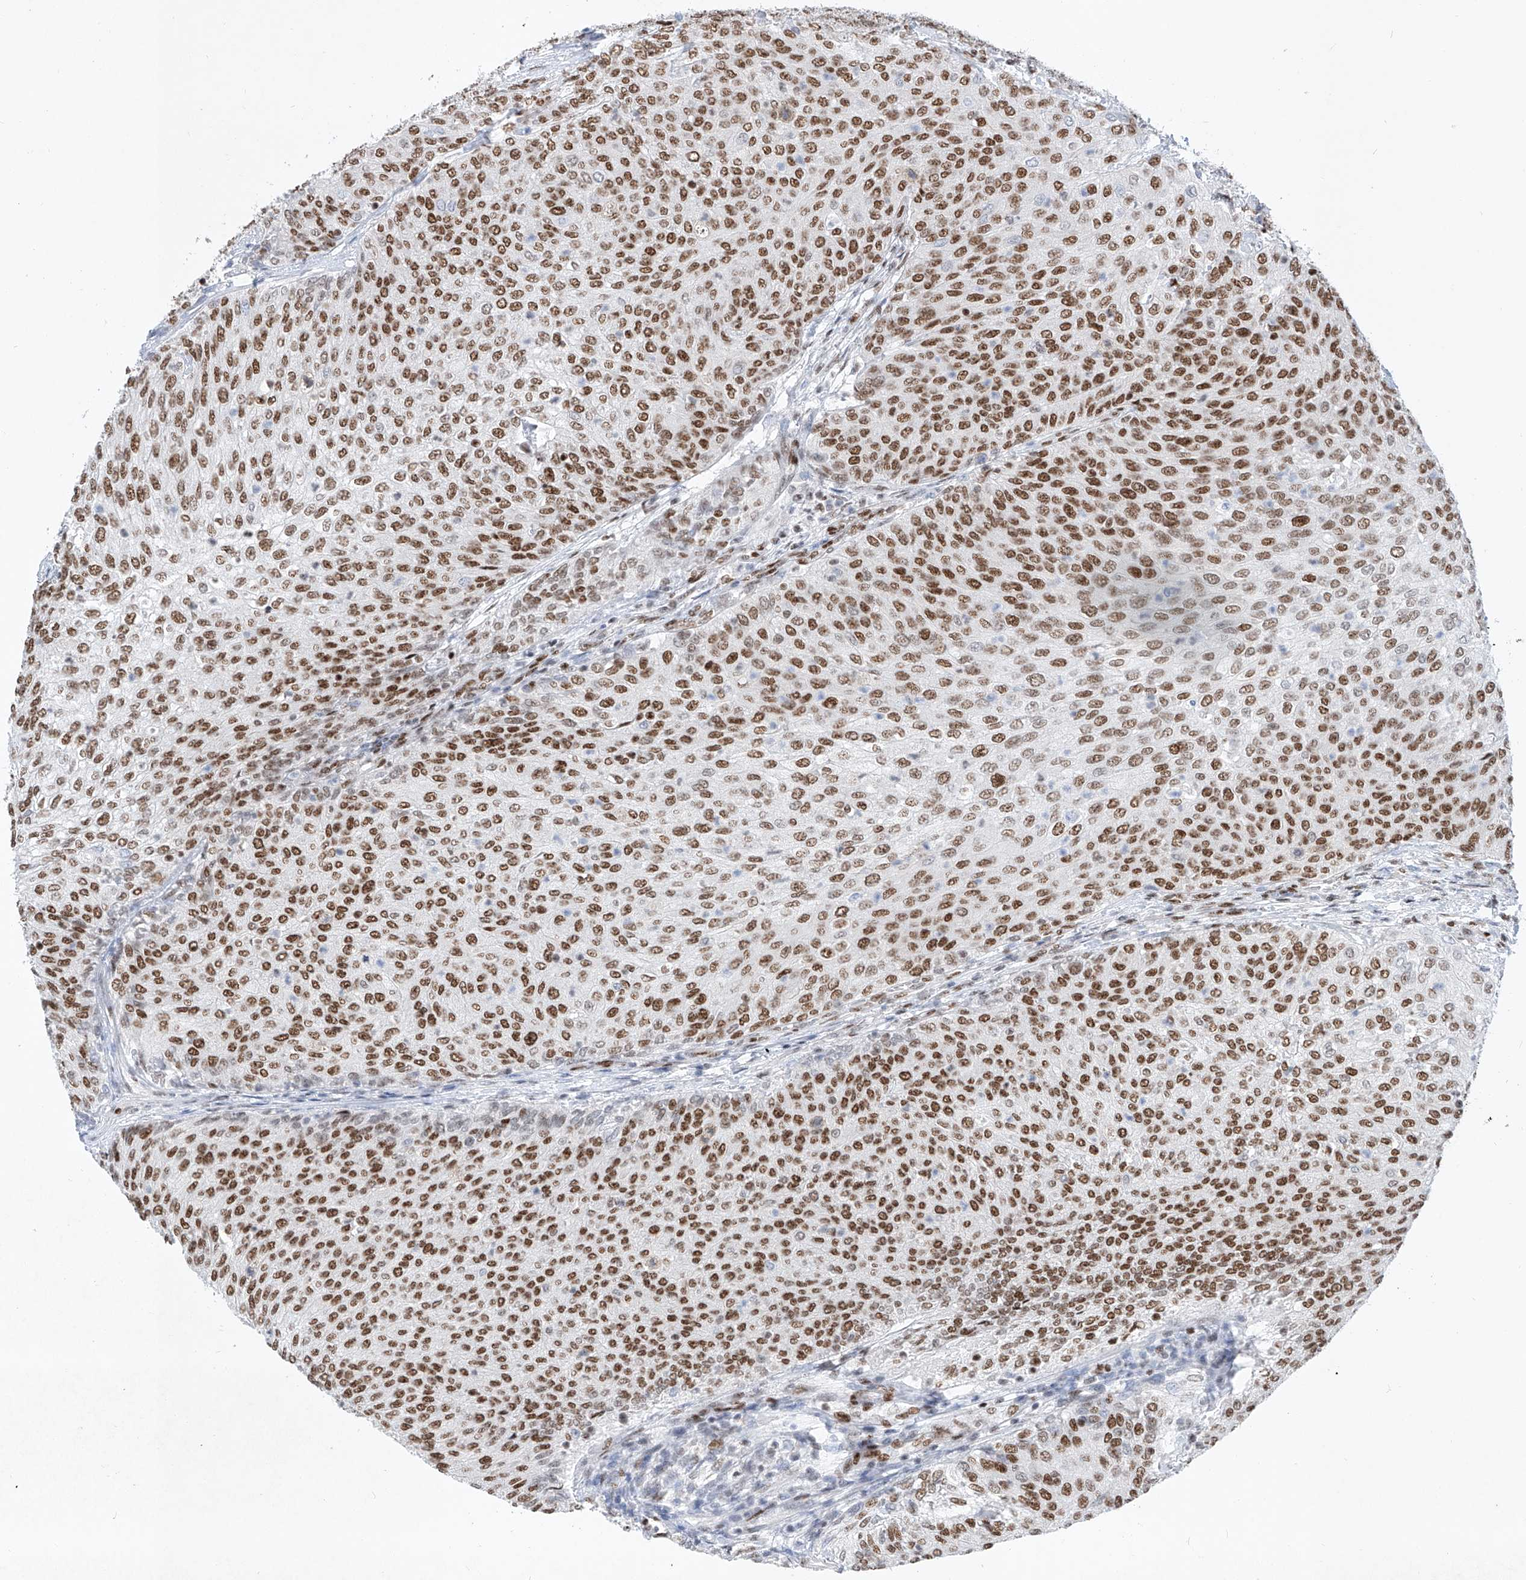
{"staining": {"intensity": "moderate", "quantity": ">75%", "location": "nuclear"}, "tissue": "urothelial cancer", "cell_type": "Tumor cells", "image_type": "cancer", "snomed": [{"axis": "morphology", "description": "Urothelial carcinoma, Low grade"}, {"axis": "topography", "description": "Urinary bladder"}], "caption": "A high-resolution histopathology image shows immunohistochemistry (IHC) staining of urothelial cancer, which reveals moderate nuclear expression in about >75% of tumor cells.", "gene": "TAF4", "patient": {"sex": "female", "age": 79}}